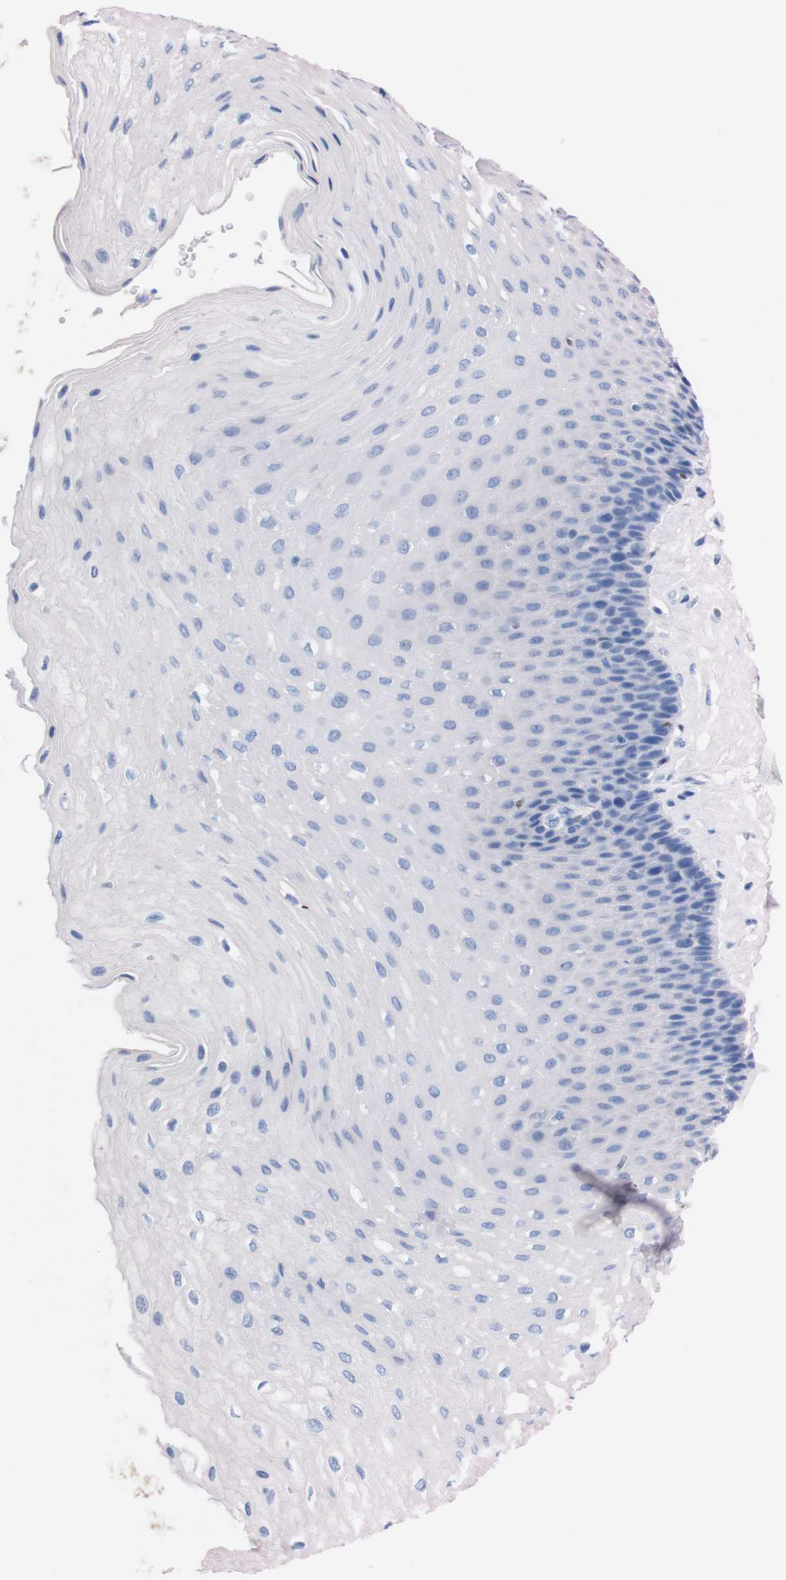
{"staining": {"intensity": "negative", "quantity": "none", "location": "none"}, "tissue": "esophagus", "cell_type": "Squamous epithelial cells", "image_type": "normal", "snomed": [{"axis": "morphology", "description": "Normal tissue, NOS"}, {"axis": "topography", "description": "Esophagus"}], "caption": "Squamous epithelial cells show no significant positivity in normal esophagus. (DAB immunohistochemistry (IHC) with hematoxylin counter stain).", "gene": "P2RY12", "patient": {"sex": "female", "age": 72}}